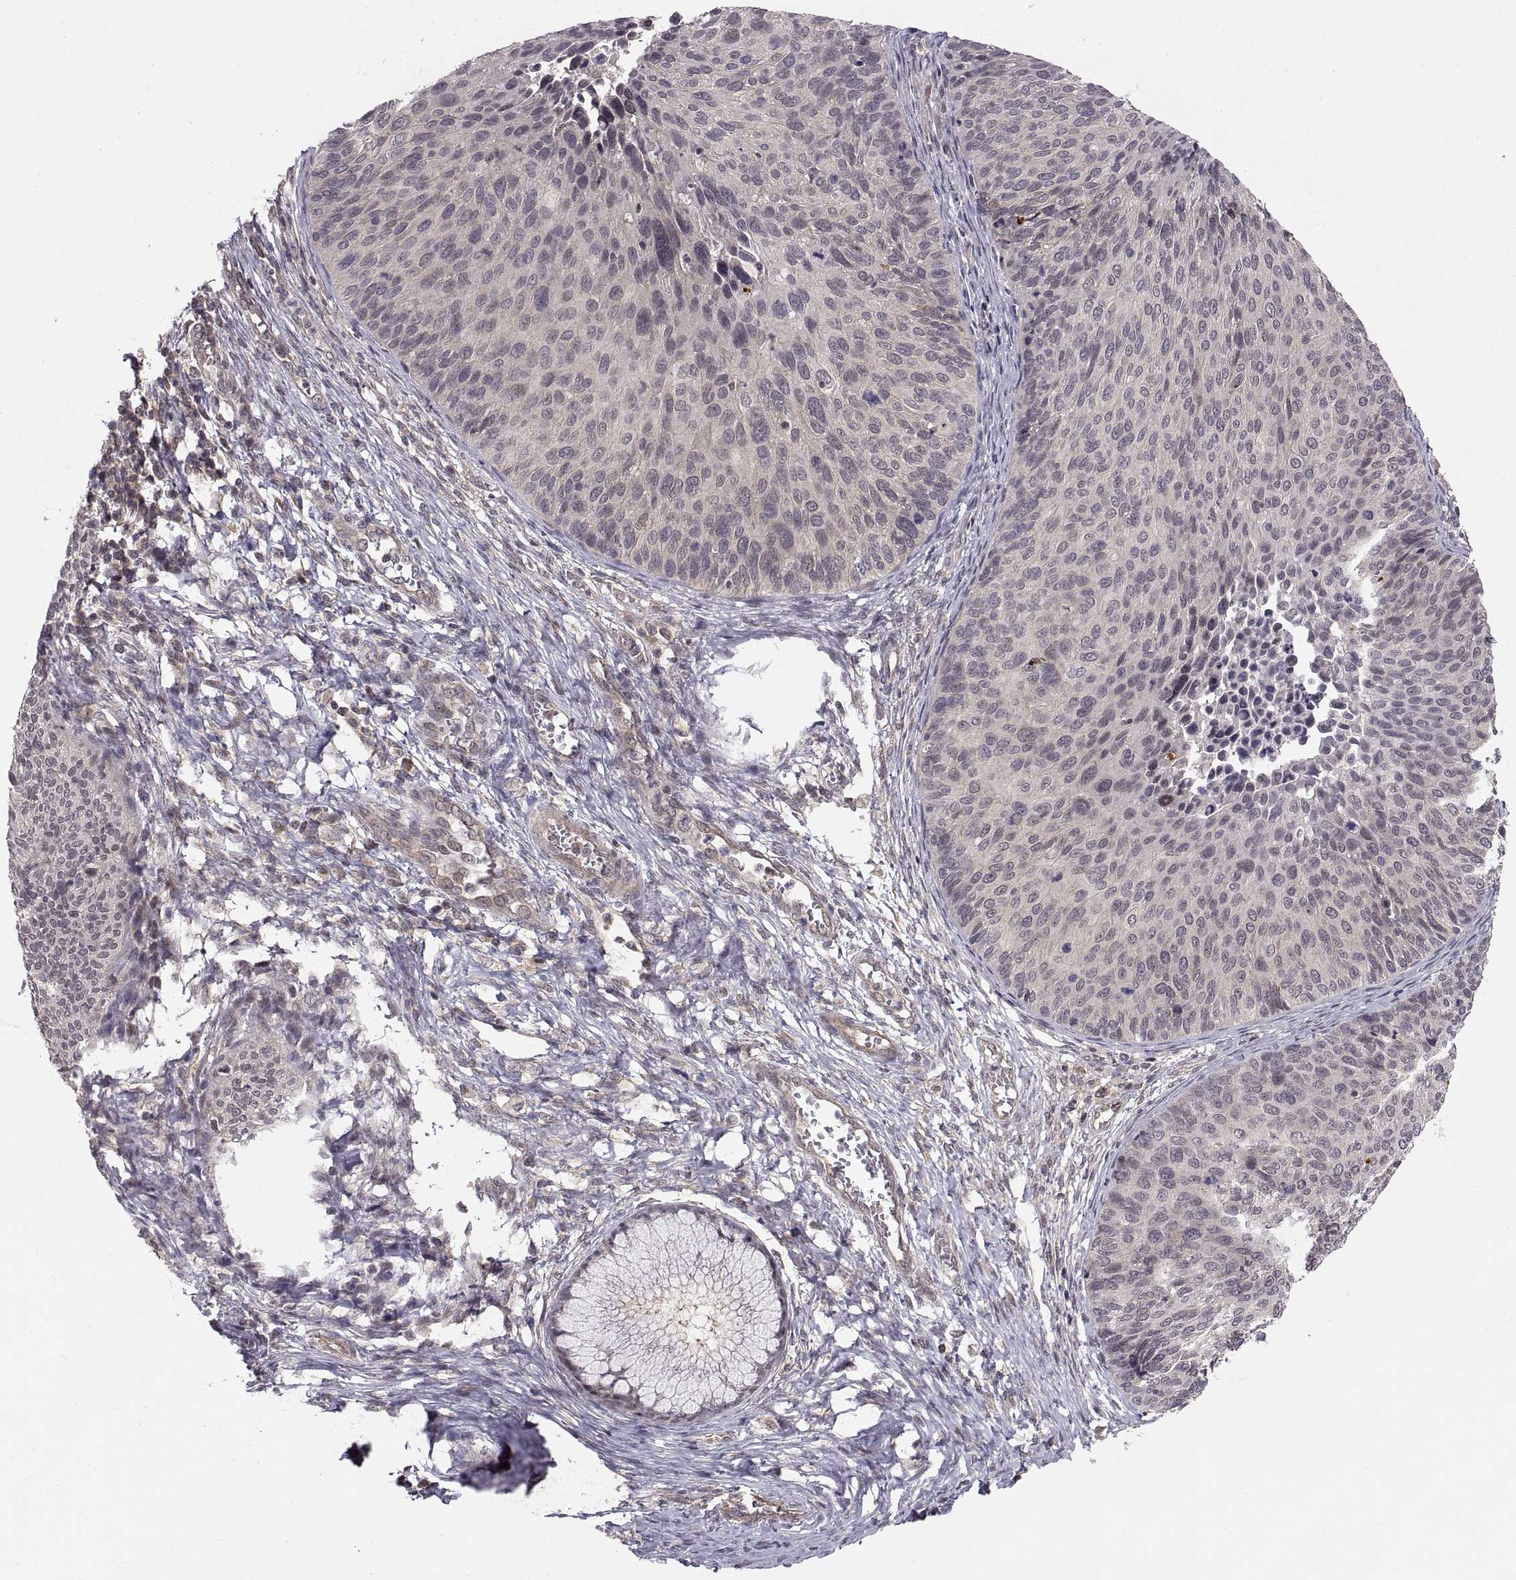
{"staining": {"intensity": "negative", "quantity": "none", "location": "none"}, "tissue": "cervical cancer", "cell_type": "Tumor cells", "image_type": "cancer", "snomed": [{"axis": "morphology", "description": "Squamous cell carcinoma, NOS"}, {"axis": "topography", "description": "Cervix"}], "caption": "IHC image of human cervical squamous cell carcinoma stained for a protein (brown), which shows no expression in tumor cells.", "gene": "ABL2", "patient": {"sex": "female", "age": 36}}